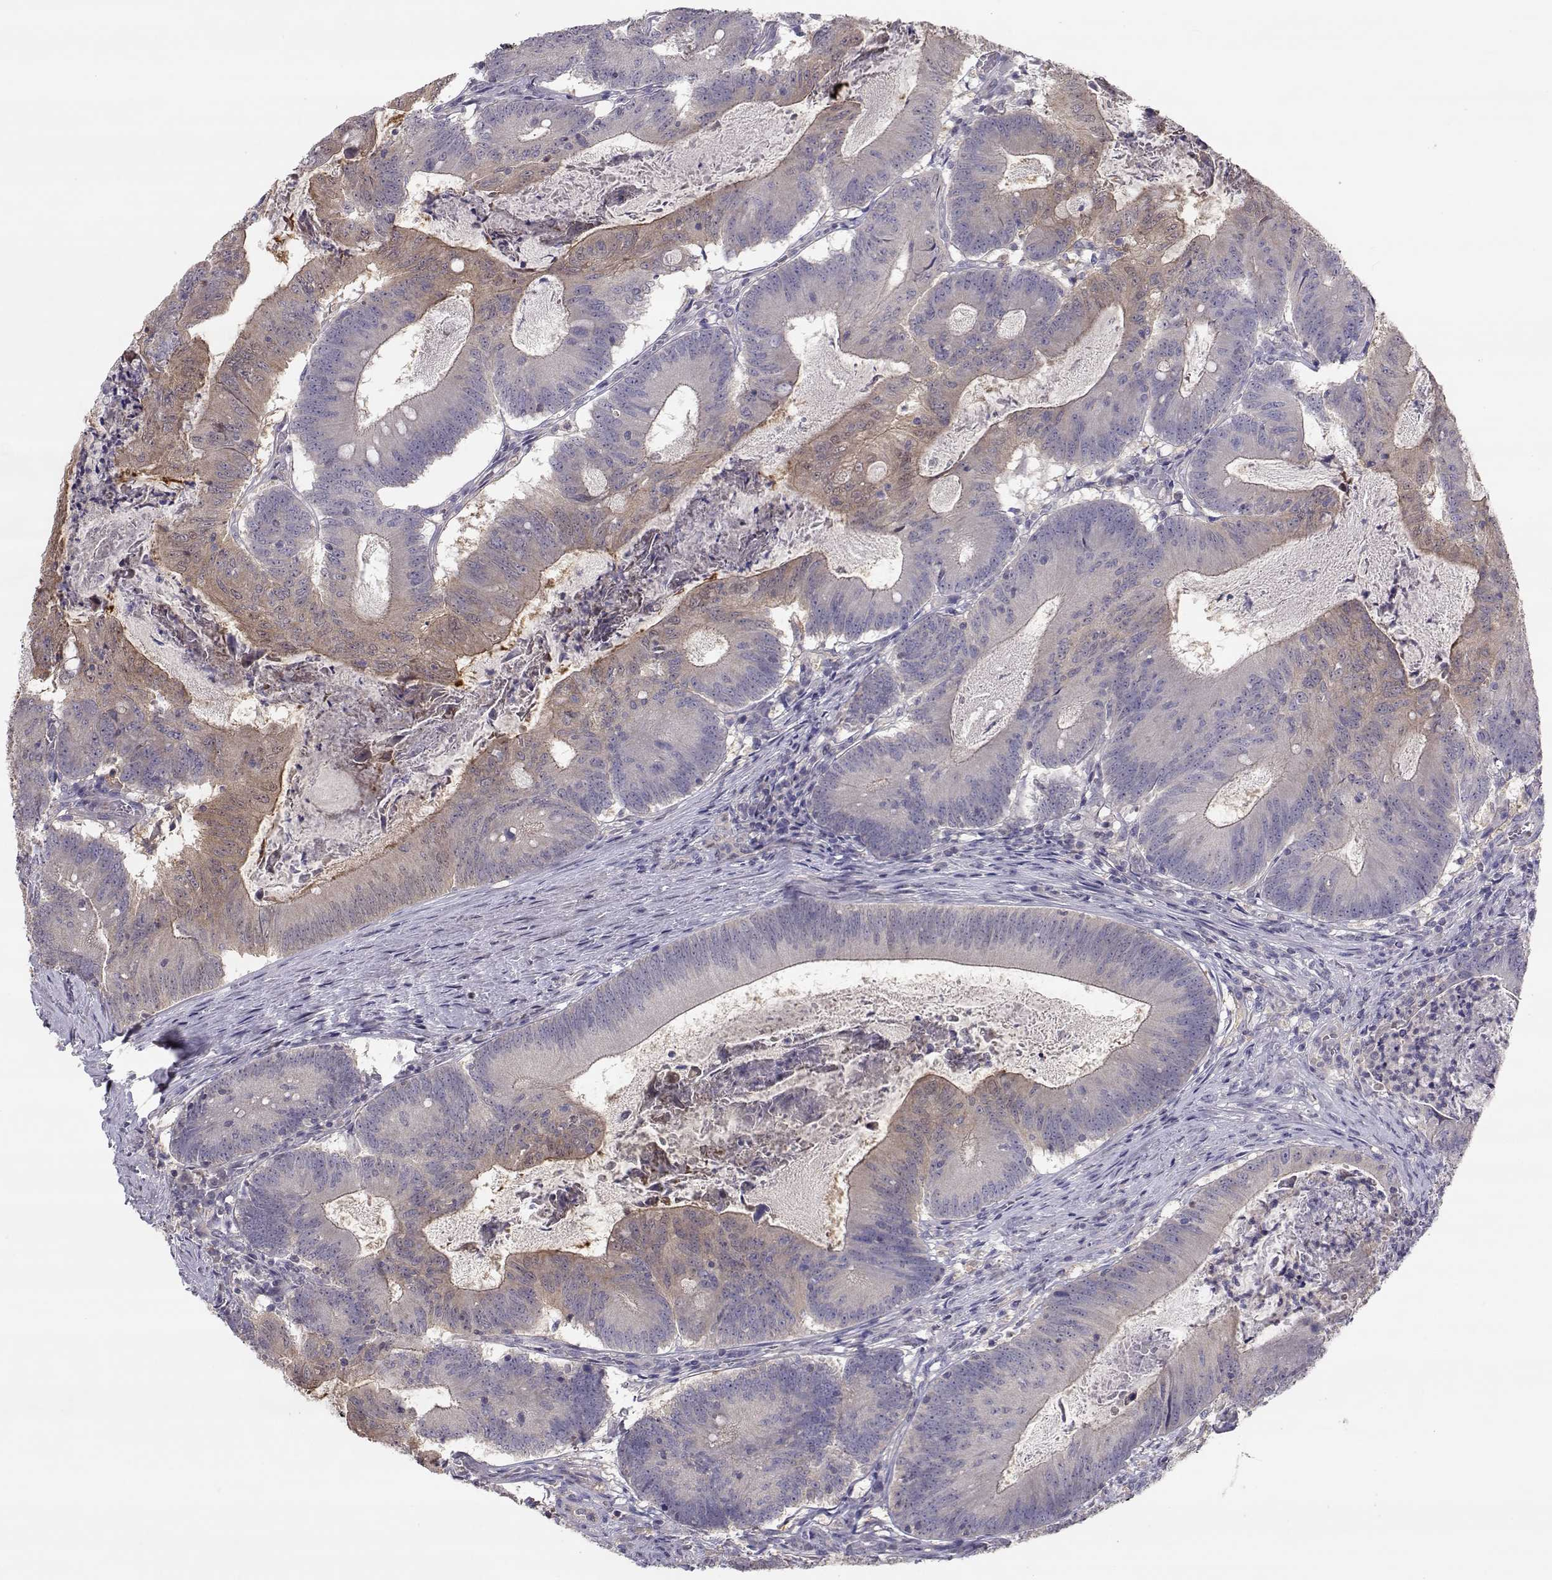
{"staining": {"intensity": "weak", "quantity": "<25%", "location": "cytoplasmic/membranous"}, "tissue": "colorectal cancer", "cell_type": "Tumor cells", "image_type": "cancer", "snomed": [{"axis": "morphology", "description": "Adenocarcinoma, NOS"}, {"axis": "topography", "description": "Colon"}], "caption": "The photomicrograph displays no significant expression in tumor cells of colorectal adenocarcinoma. (IHC, brightfield microscopy, high magnification).", "gene": "NCAM2", "patient": {"sex": "female", "age": 70}}